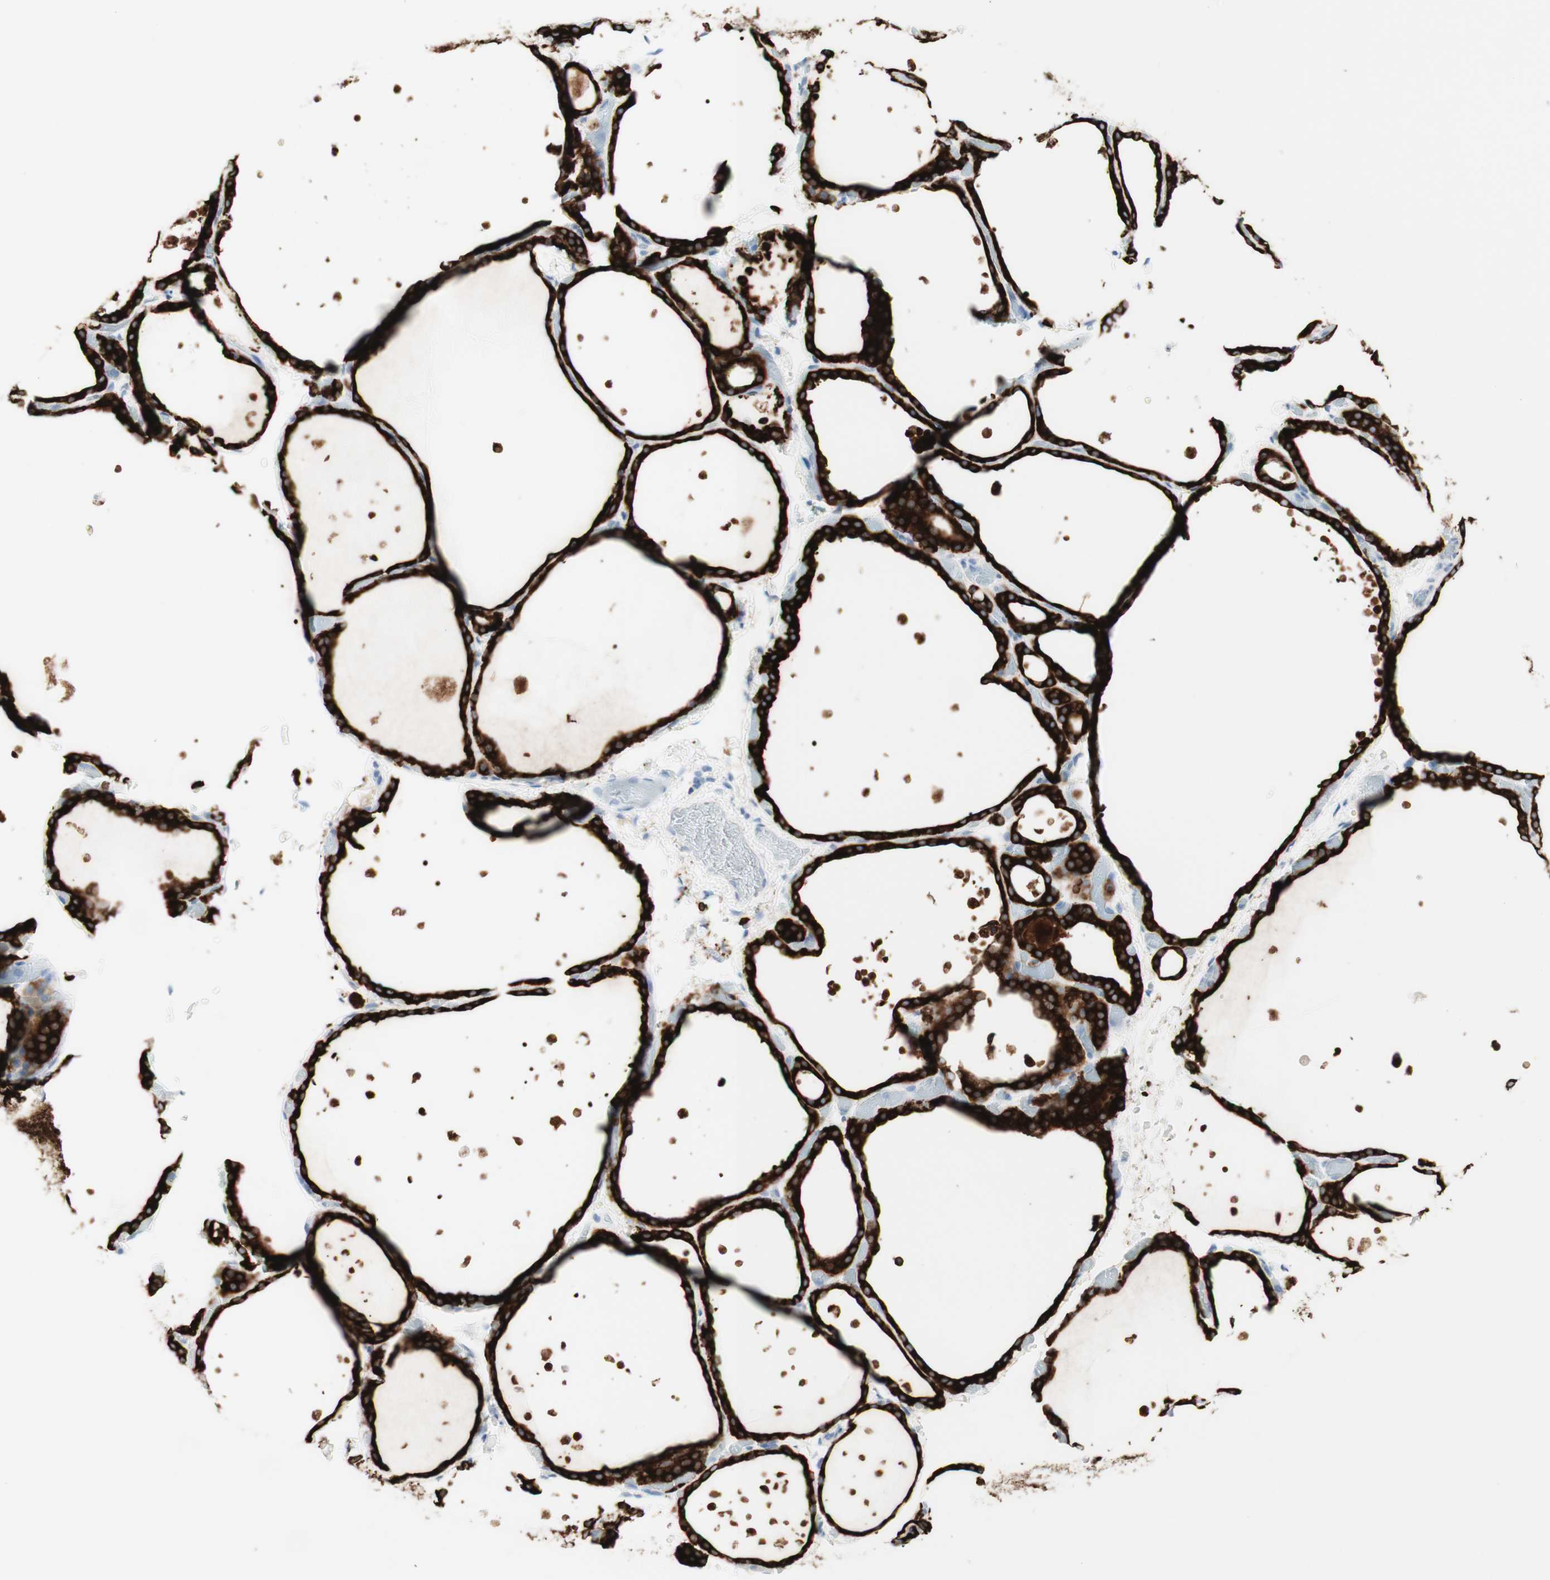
{"staining": {"intensity": "strong", "quantity": ">75%", "location": "cytoplasmic/membranous"}, "tissue": "thyroid gland", "cell_type": "Glandular cells", "image_type": "normal", "snomed": [{"axis": "morphology", "description": "Normal tissue, NOS"}, {"axis": "topography", "description": "Thyroid gland"}], "caption": "Thyroid gland stained with DAB (3,3'-diaminobenzidine) immunohistochemistry (IHC) displays high levels of strong cytoplasmic/membranous expression in about >75% of glandular cells.", "gene": "TPO", "patient": {"sex": "female", "age": 44}}